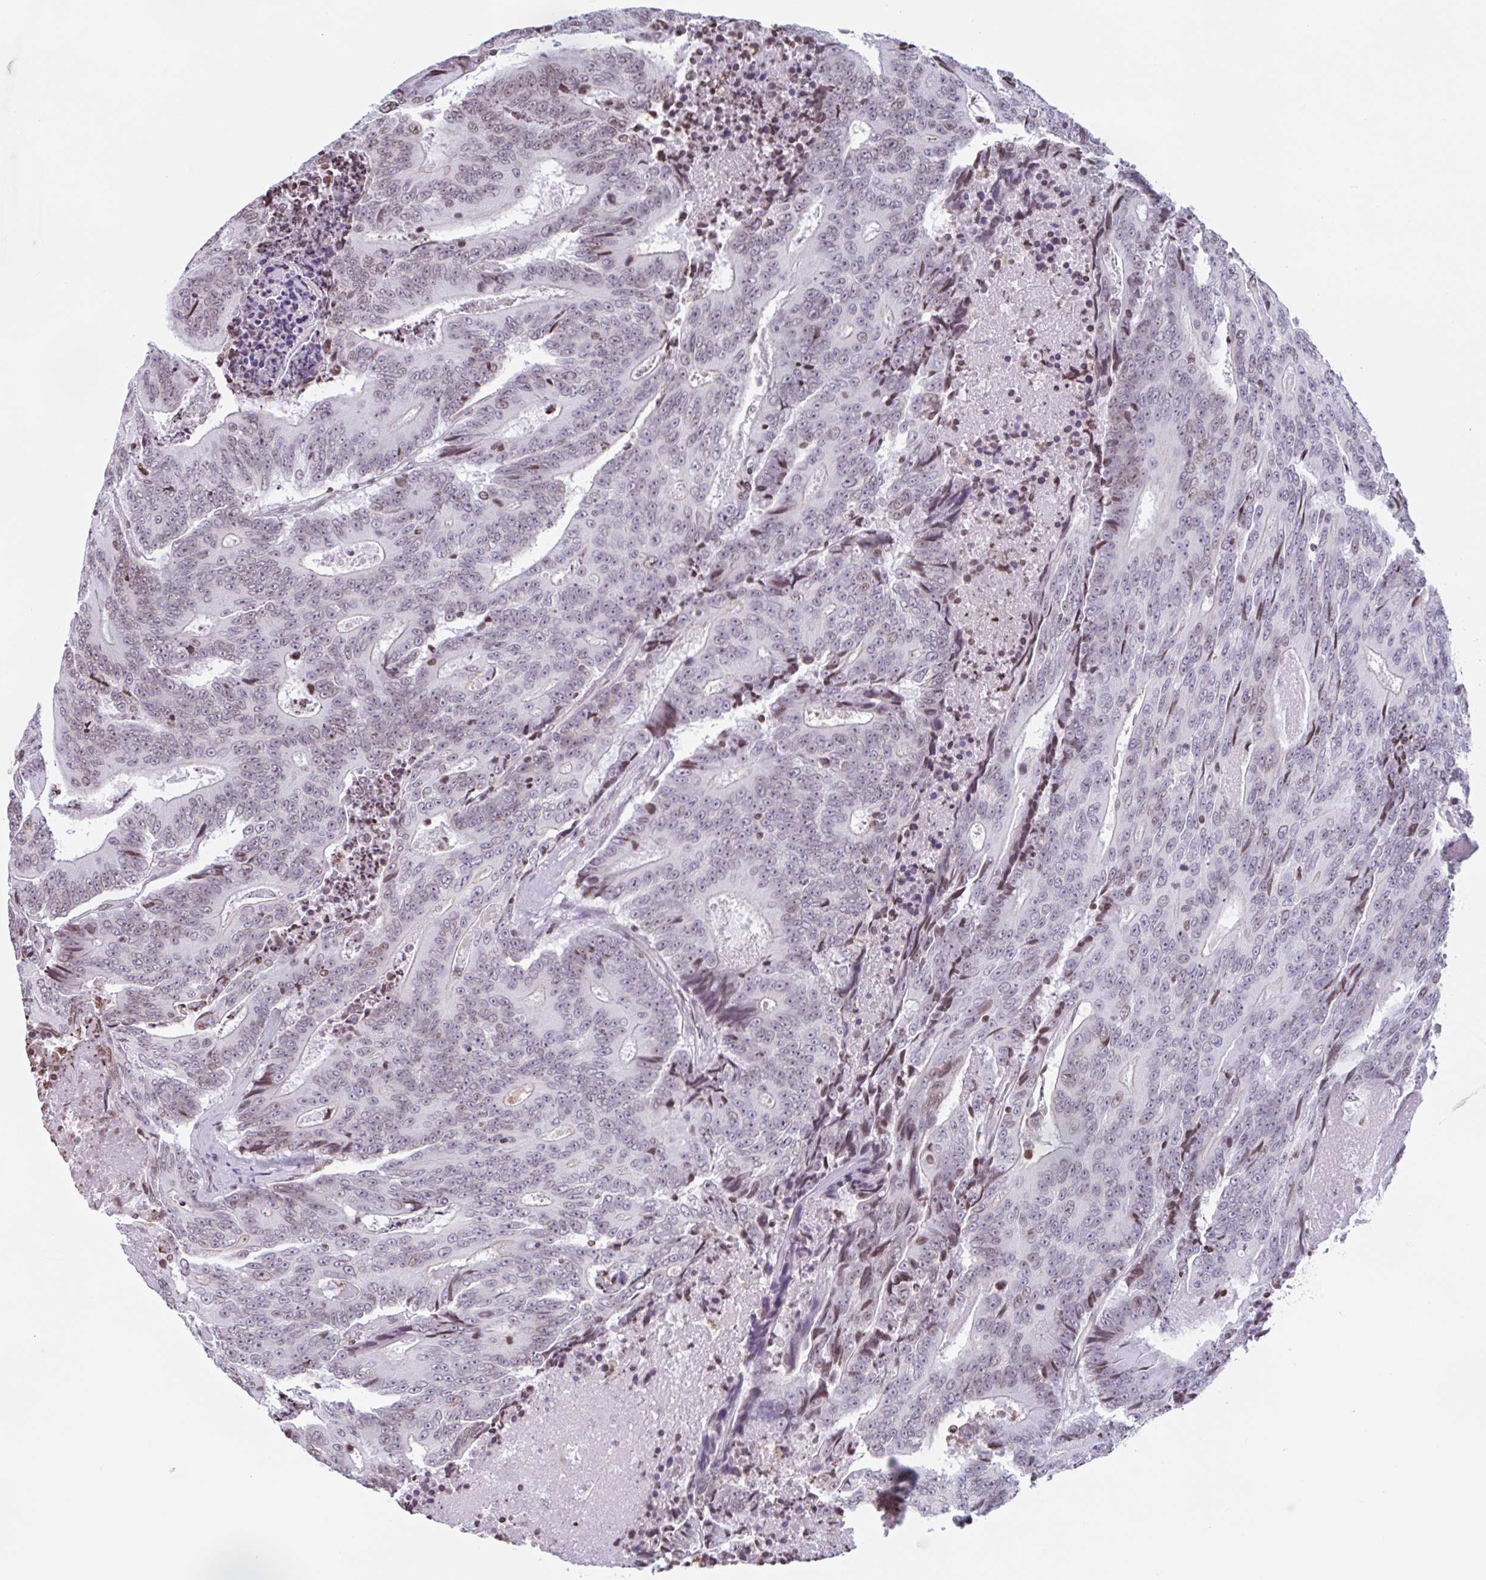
{"staining": {"intensity": "weak", "quantity": "25%-75%", "location": "nuclear"}, "tissue": "colorectal cancer", "cell_type": "Tumor cells", "image_type": "cancer", "snomed": [{"axis": "morphology", "description": "Adenocarcinoma, NOS"}, {"axis": "topography", "description": "Colon"}], "caption": "An IHC micrograph of tumor tissue is shown. Protein staining in brown labels weak nuclear positivity in colorectal cancer within tumor cells.", "gene": "NOL6", "patient": {"sex": "male", "age": 83}}